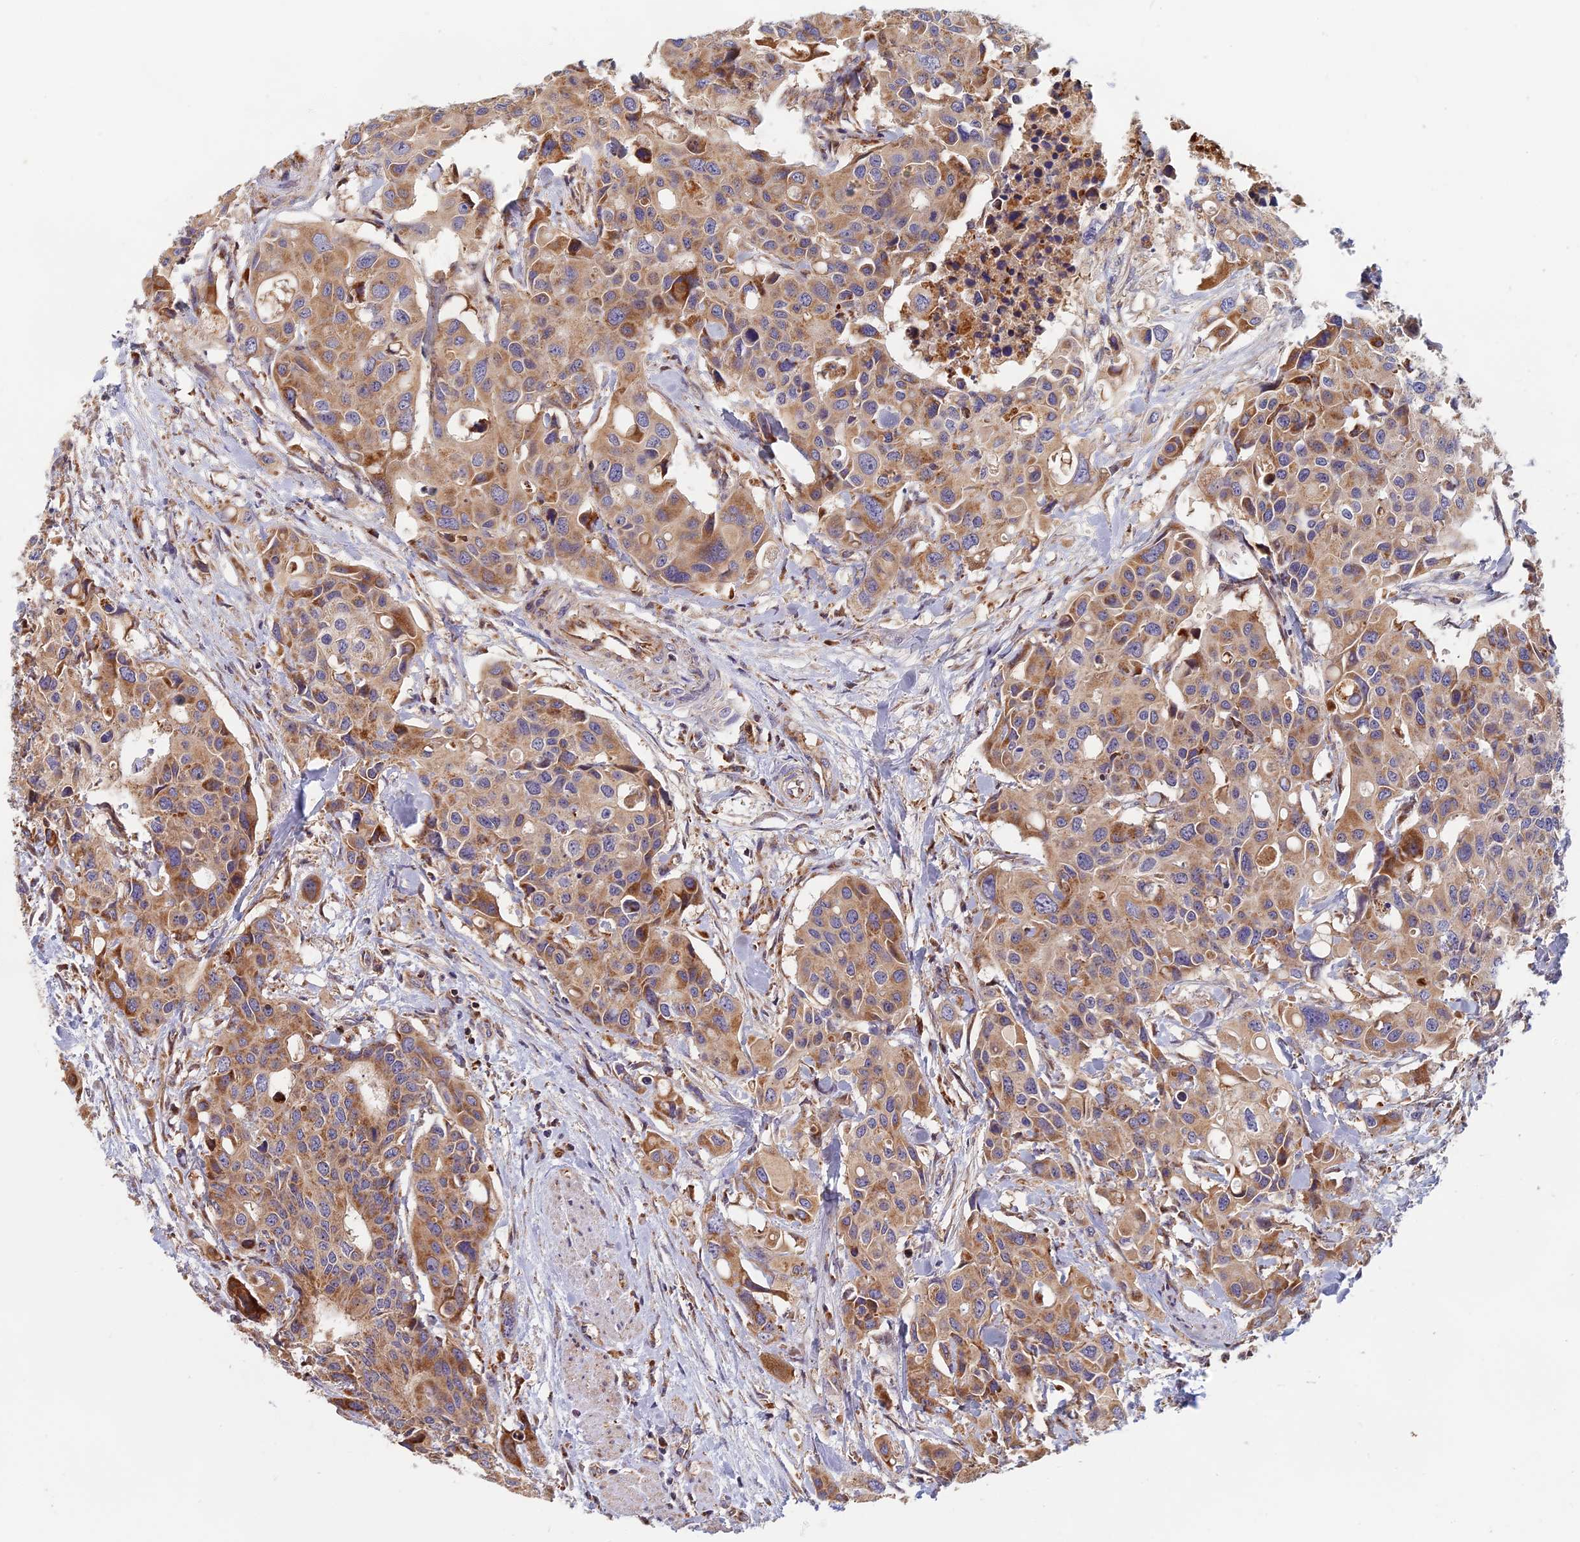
{"staining": {"intensity": "moderate", "quantity": "25%-75%", "location": "cytoplasmic/membranous"}, "tissue": "colorectal cancer", "cell_type": "Tumor cells", "image_type": "cancer", "snomed": [{"axis": "morphology", "description": "Adenocarcinoma, NOS"}, {"axis": "topography", "description": "Colon"}], "caption": "This is a photomicrograph of immunohistochemistry (IHC) staining of colorectal adenocarcinoma, which shows moderate staining in the cytoplasmic/membranous of tumor cells.", "gene": "EDAR", "patient": {"sex": "male", "age": 77}}